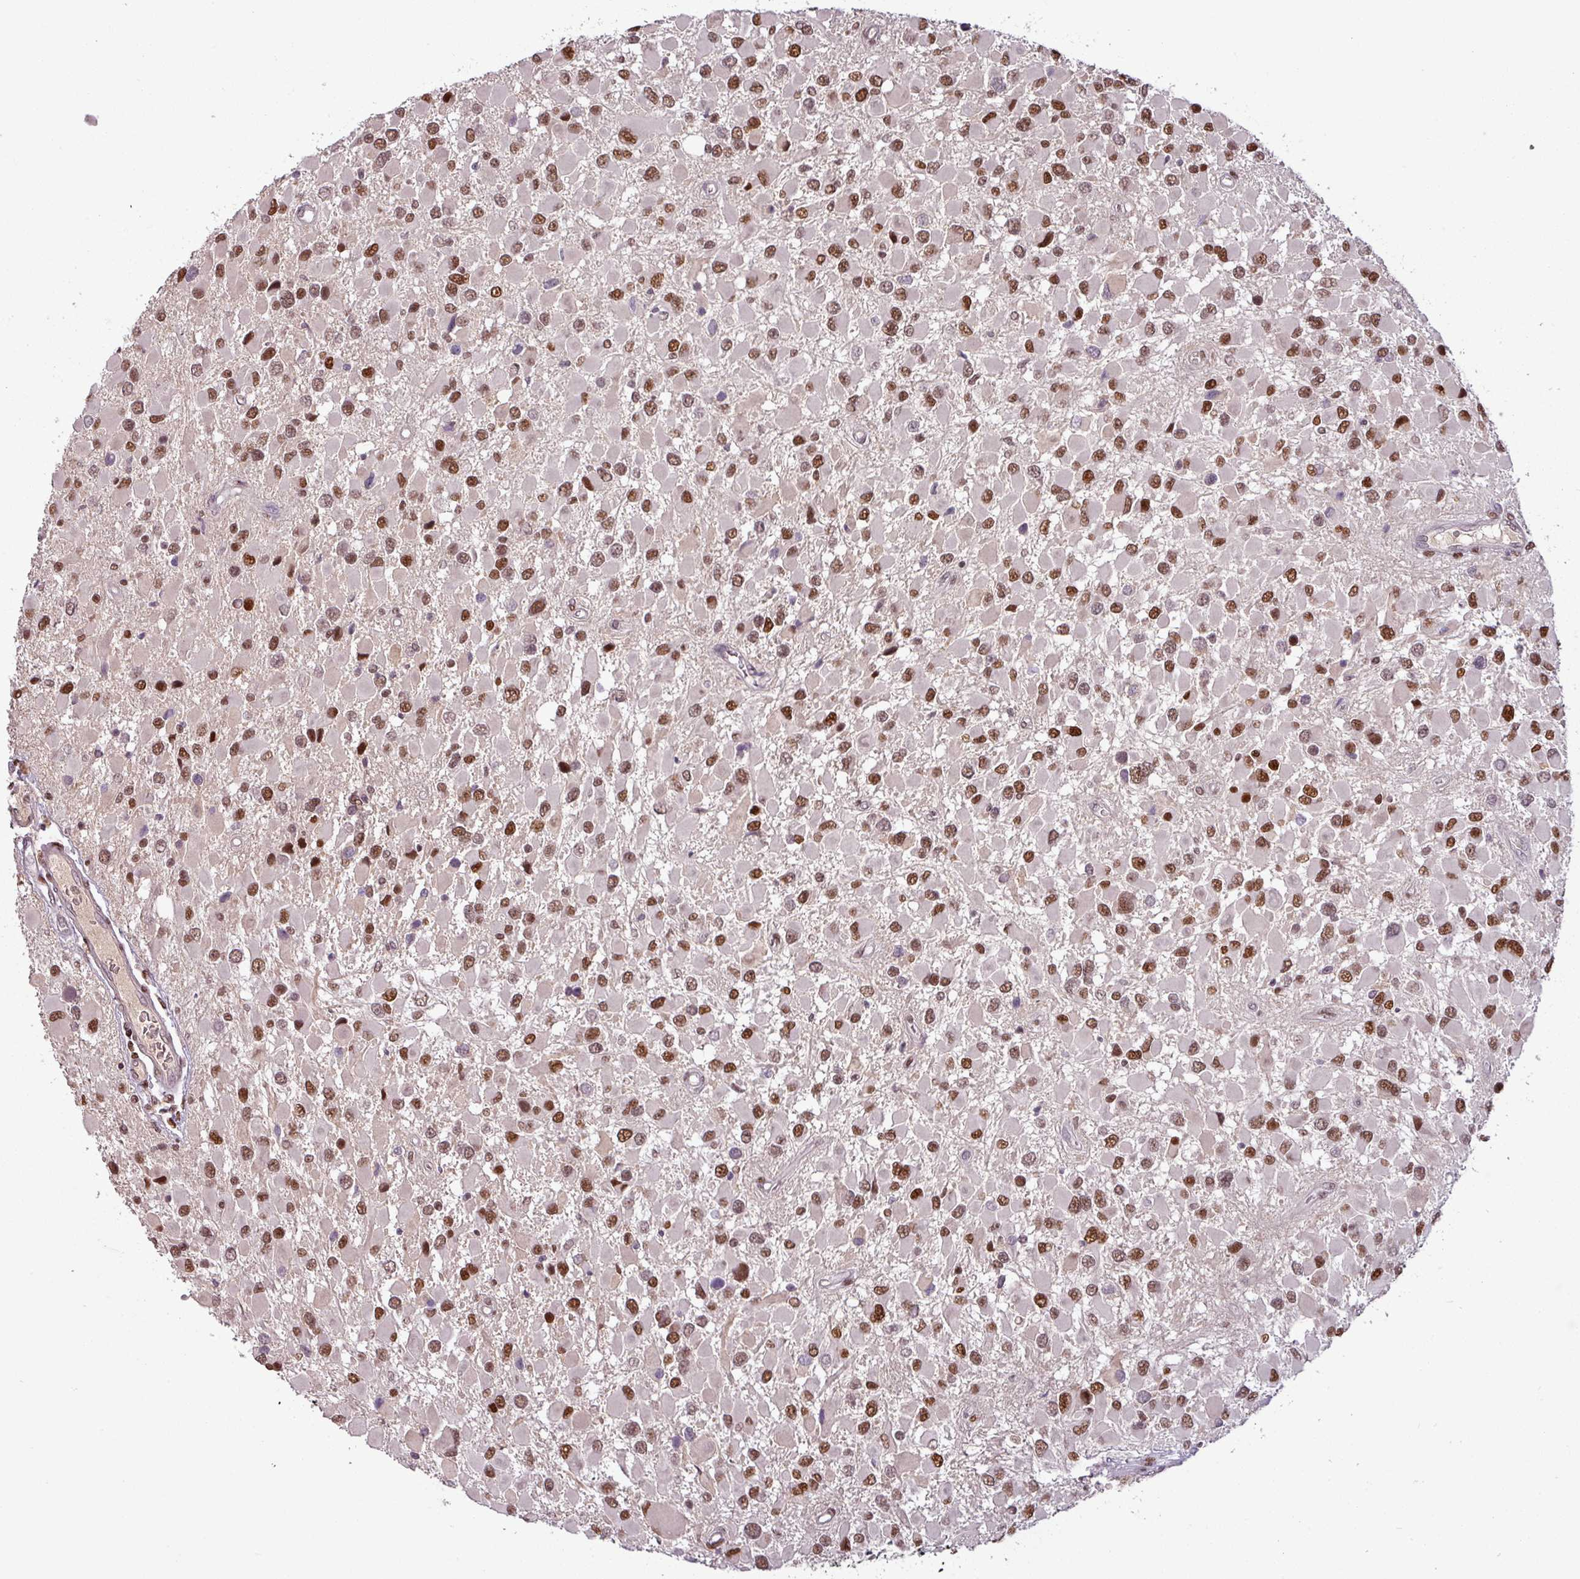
{"staining": {"intensity": "strong", "quantity": ">75%", "location": "nuclear"}, "tissue": "glioma", "cell_type": "Tumor cells", "image_type": "cancer", "snomed": [{"axis": "morphology", "description": "Glioma, malignant, High grade"}, {"axis": "topography", "description": "Brain"}], "caption": "Immunohistochemical staining of human glioma demonstrates high levels of strong nuclear protein positivity in approximately >75% of tumor cells. (DAB IHC, brown staining for protein, blue staining for nuclei).", "gene": "IRF2BPL", "patient": {"sex": "male", "age": 53}}